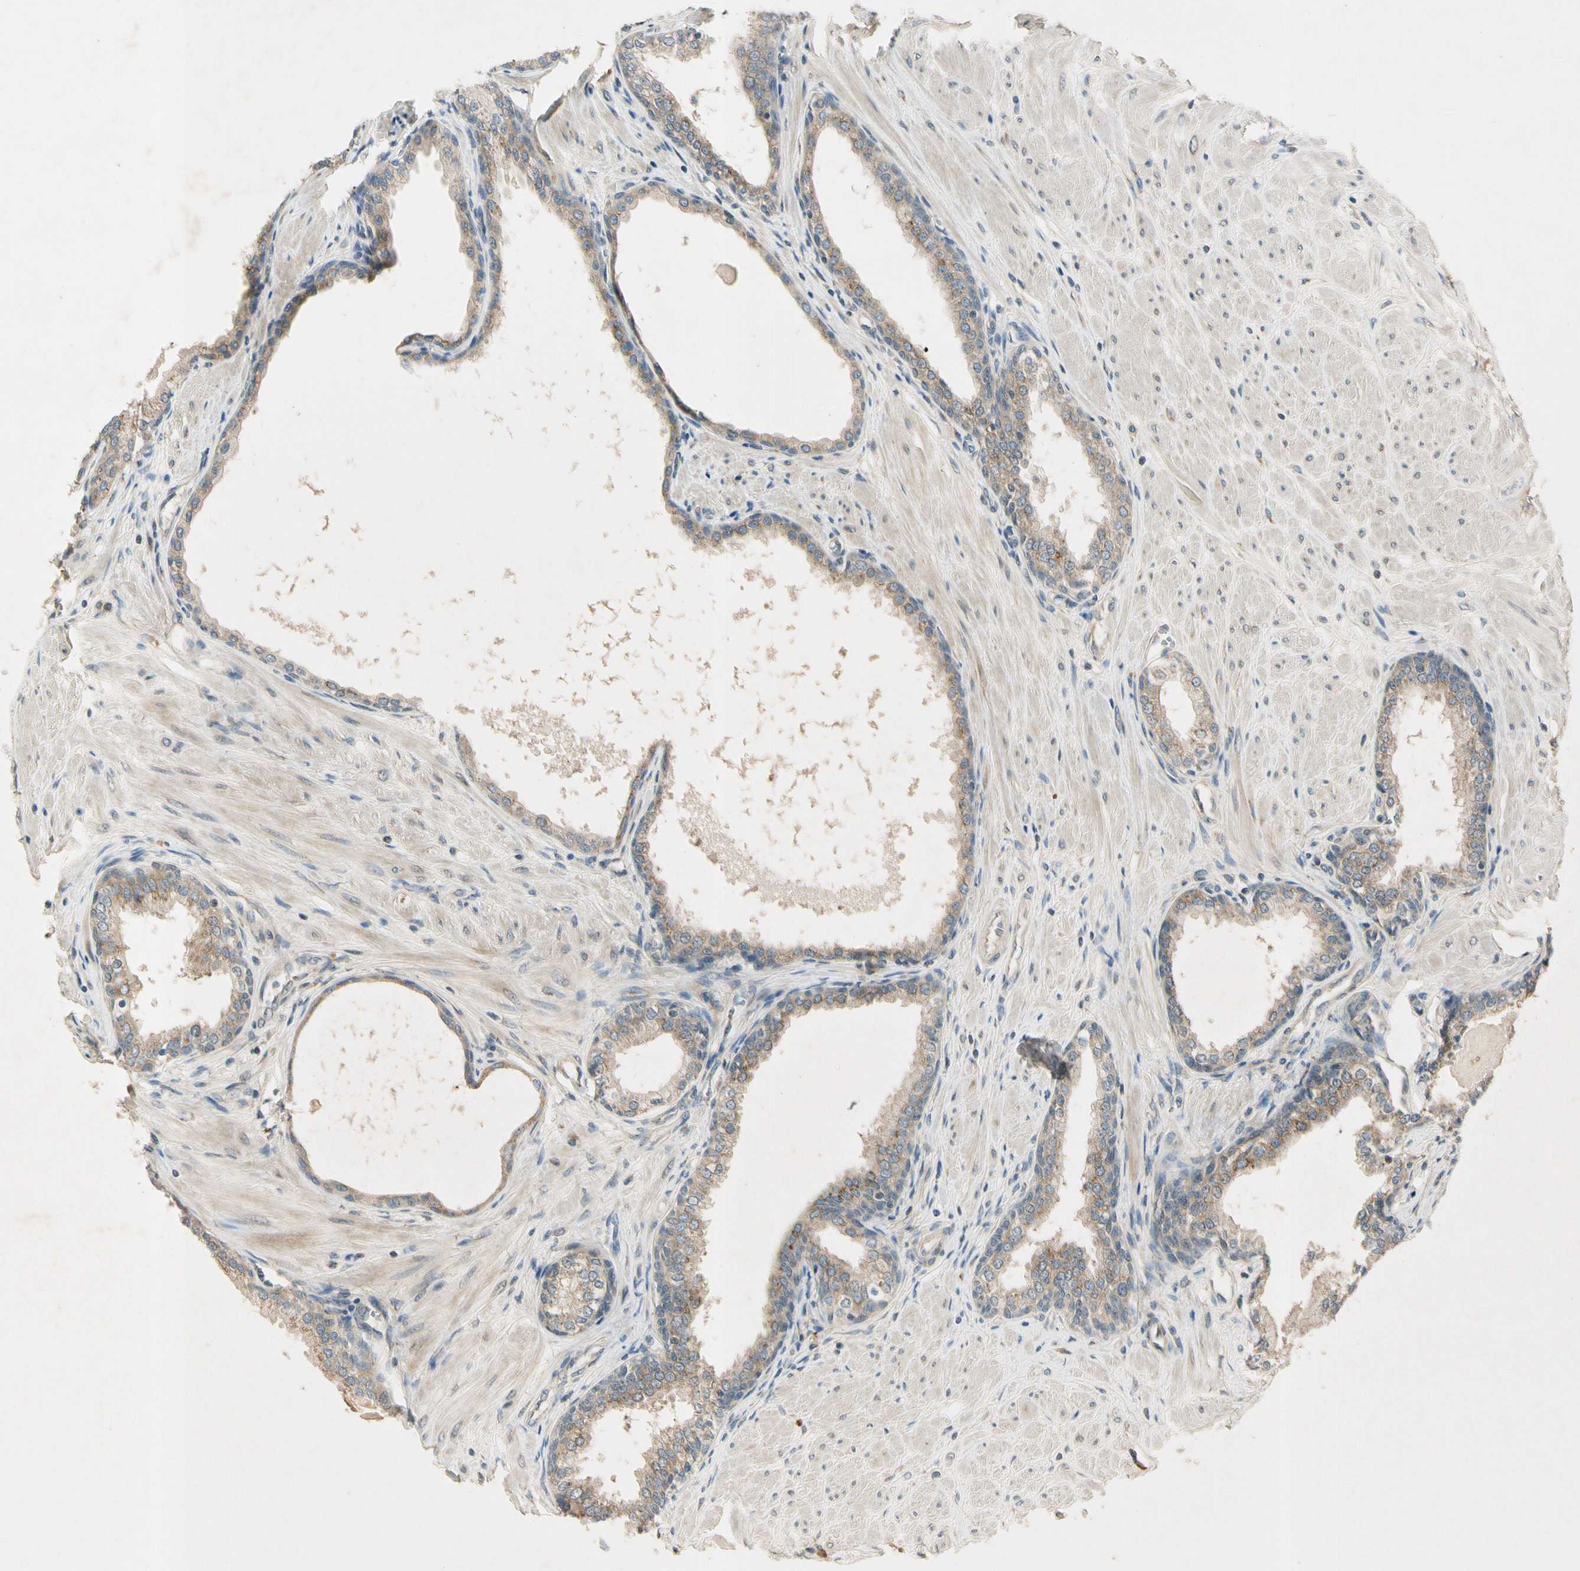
{"staining": {"intensity": "moderate", "quantity": "25%-75%", "location": "cytoplasmic/membranous"}, "tissue": "prostate", "cell_type": "Glandular cells", "image_type": "normal", "snomed": [{"axis": "morphology", "description": "Normal tissue, NOS"}, {"axis": "topography", "description": "Prostate"}], "caption": "About 25%-75% of glandular cells in unremarkable human prostate reveal moderate cytoplasmic/membranous protein positivity as visualized by brown immunohistochemical staining.", "gene": "RPS6KB2", "patient": {"sex": "male", "age": 51}}